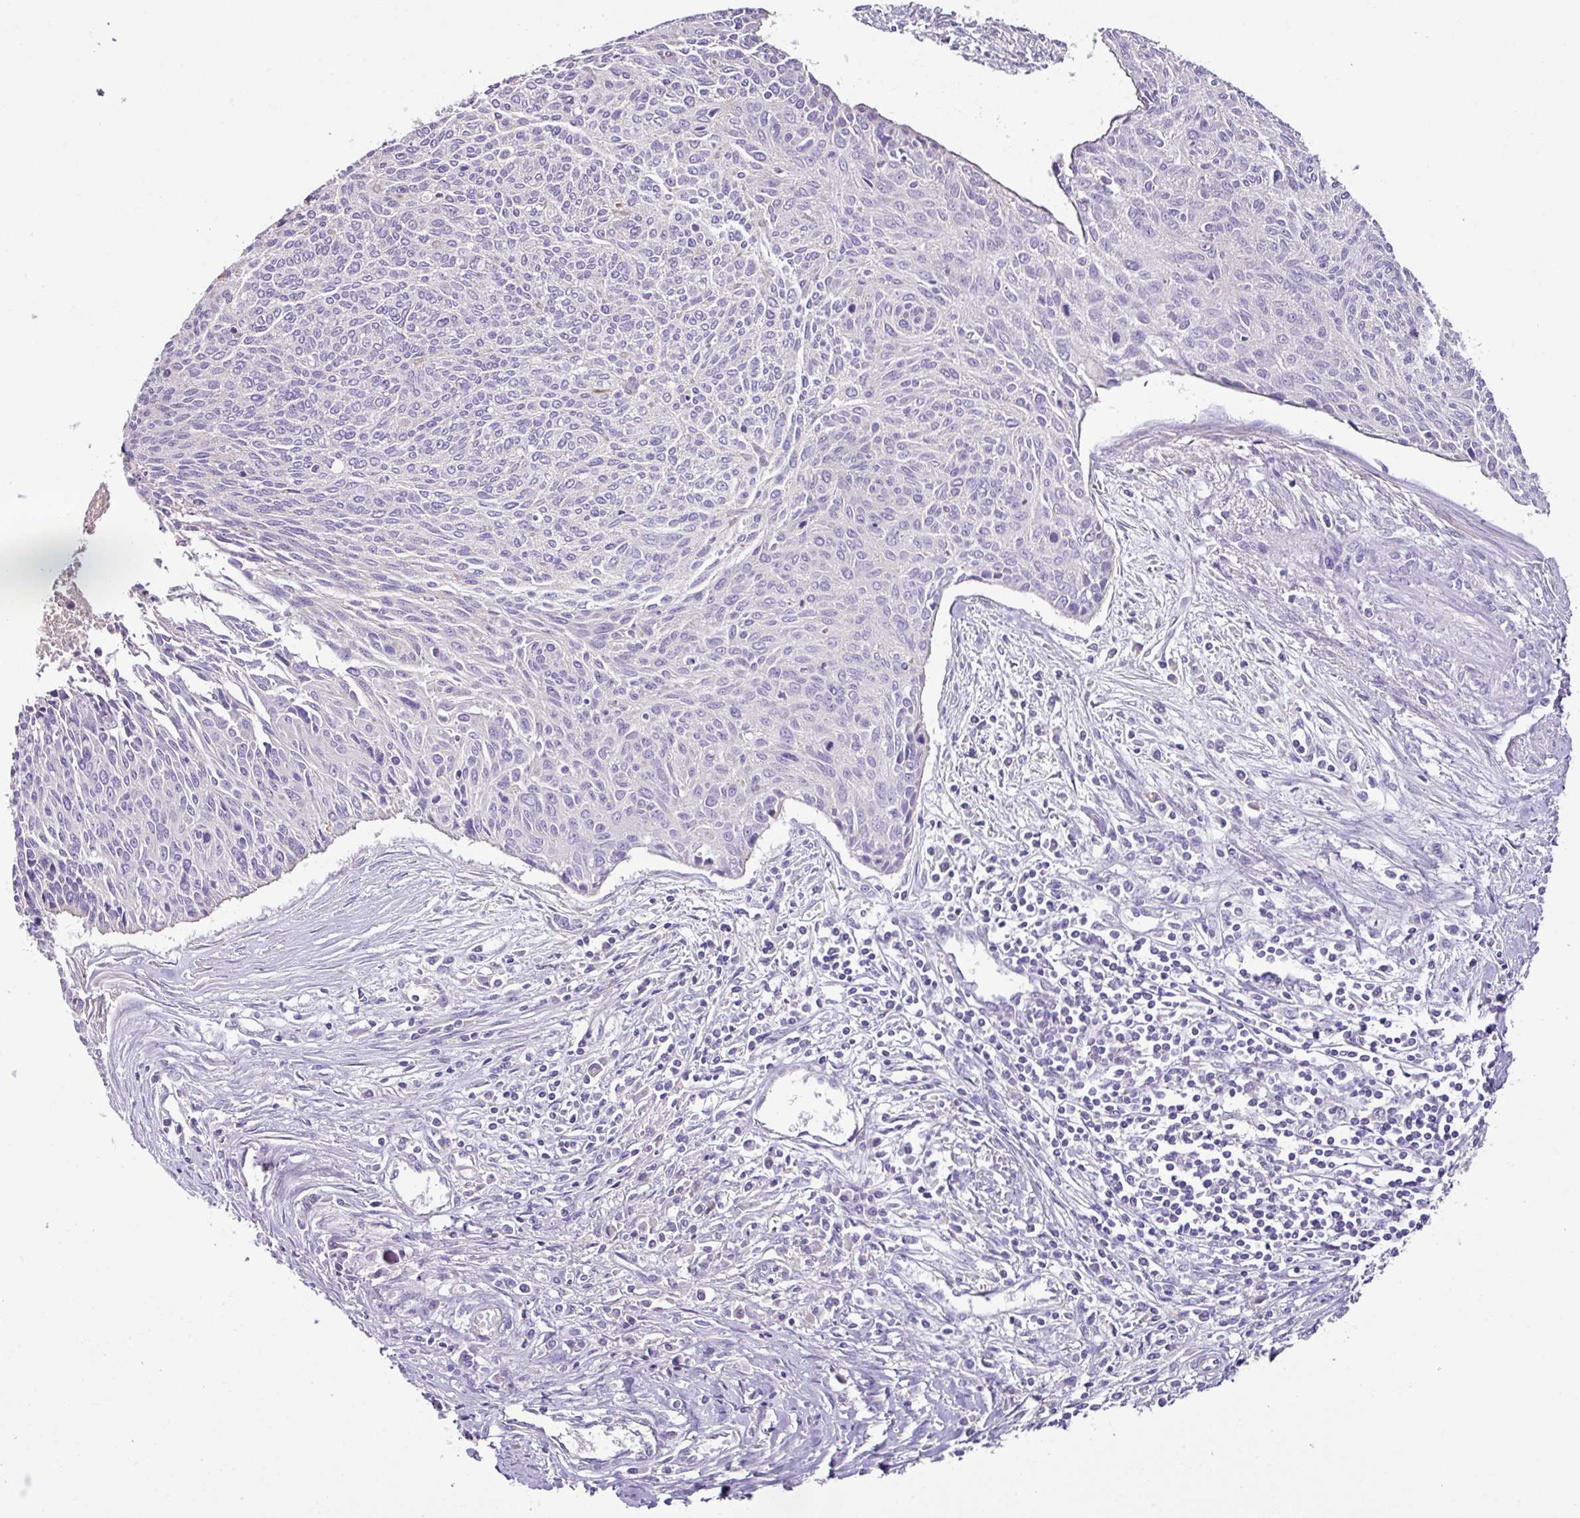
{"staining": {"intensity": "negative", "quantity": "none", "location": "none"}, "tissue": "cervical cancer", "cell_type": "Tumor cells", "image_type": "cancer", "snomed": [{"axis": "morphology", "description": "Squamous cell carcinoma, NOS"}, {"axis": "topography", "description": "Cervix"}], "caption": "This is an IHC image of cervical squamous cell carcinoma. There is no expression in tumor cells.", "gene": "AGR3", "patient": {"sex": "female", "age": 55}}